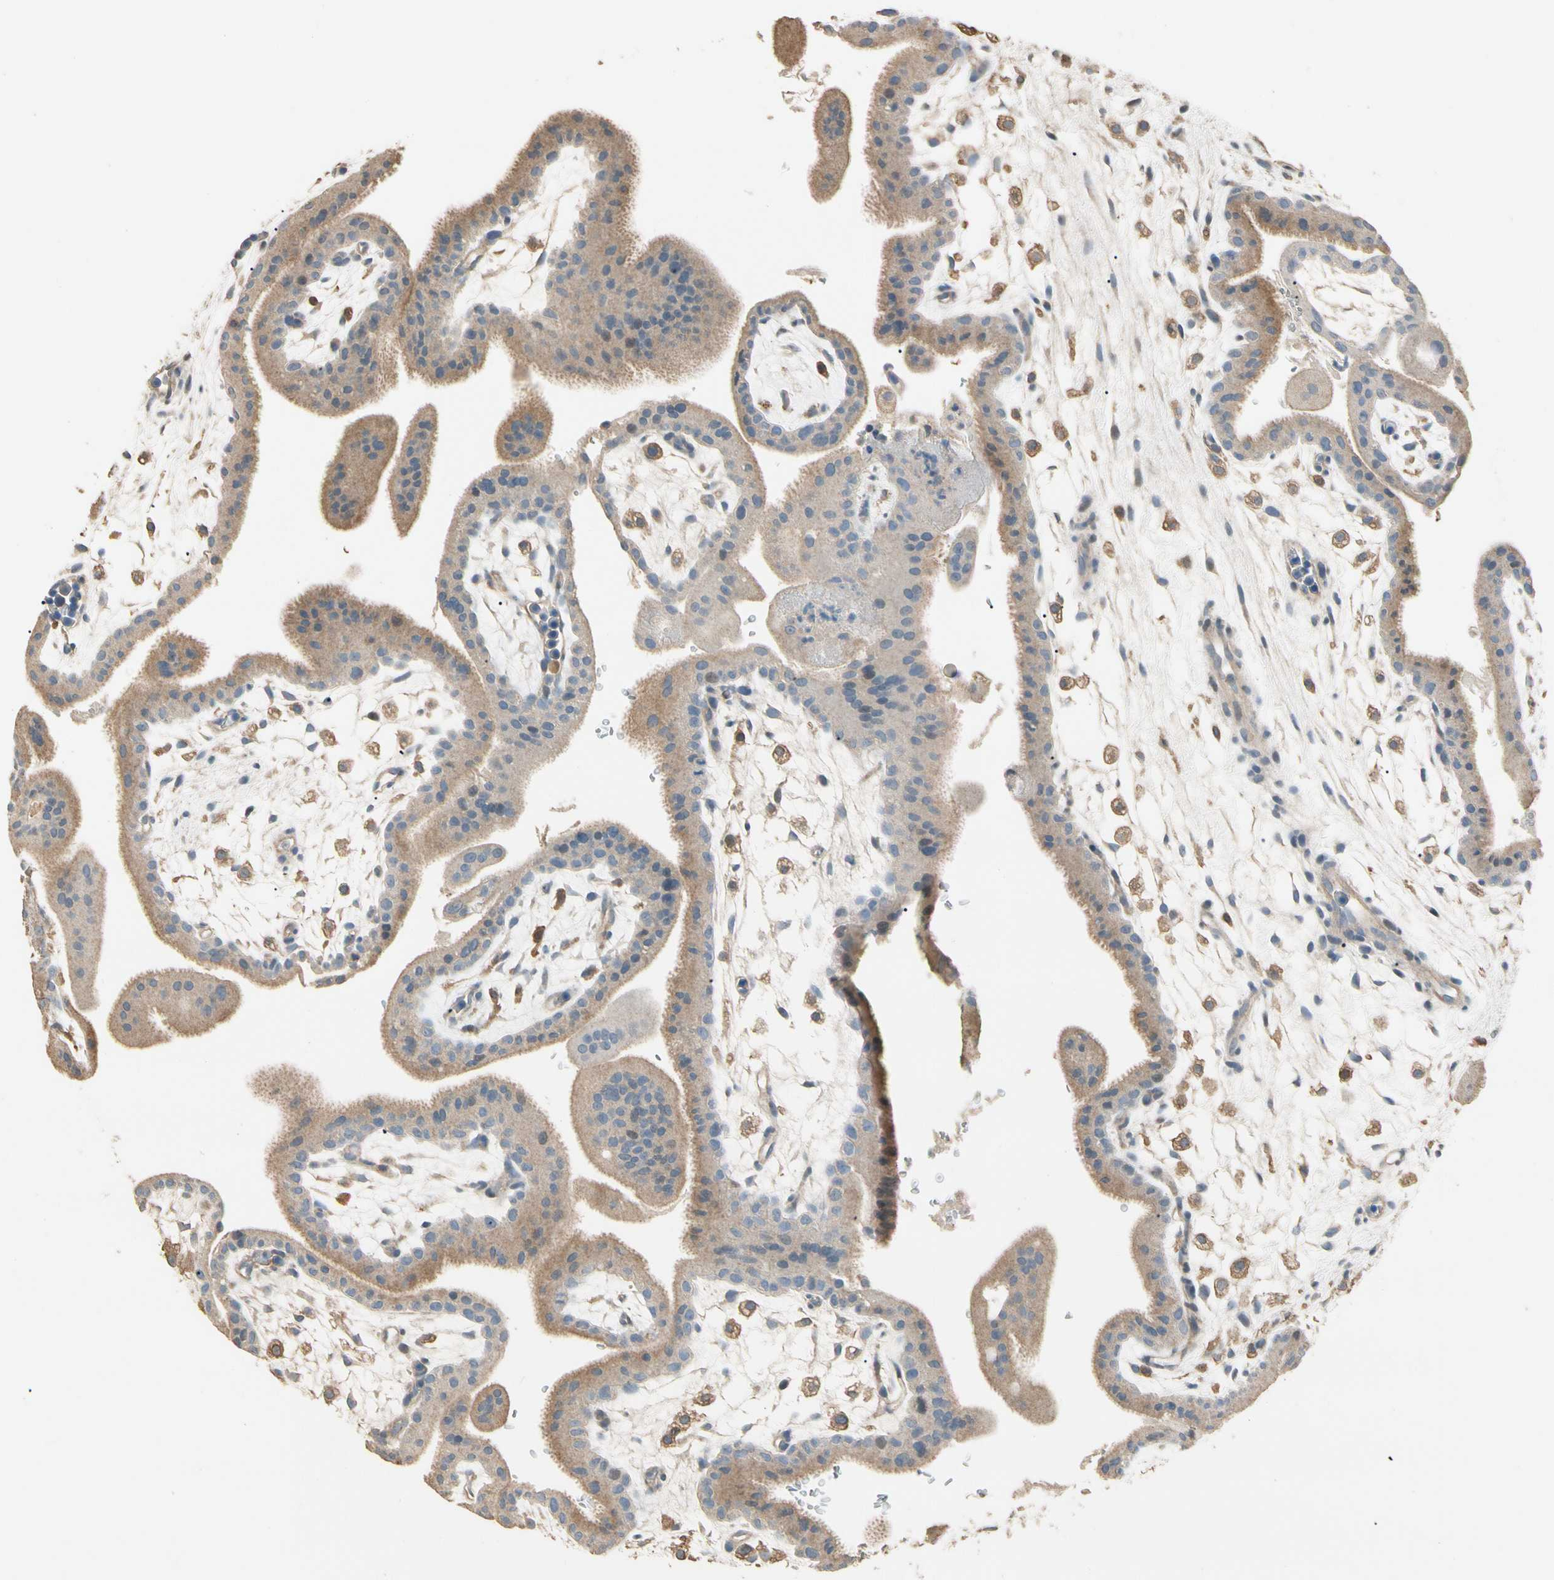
{"staining": {"intensity": "weak", "quantity": ">75%", "location": "cytoplasmic/membranous"}, "tissue": "placenta", "cell_type": "Decidual cells", "image_type": "normal", "snomed": [{"axis": "morphology", "description": "Normal tissue, NOS"}, {"axis": "topography", "description": "Placenta"}], "caption": "Immunohistochemistry (IHC) (DAB) staining of normal human placenta displays weak cytoplasmic/membranous protein positivity in approximately >75% of decidual cells. Using DAB (brown) and hematoxylin (blue) stains, captured at high magnification using brightfield microscopy.", "gene": "CDH6", "patient": {"sex": "female", "age": 35}}